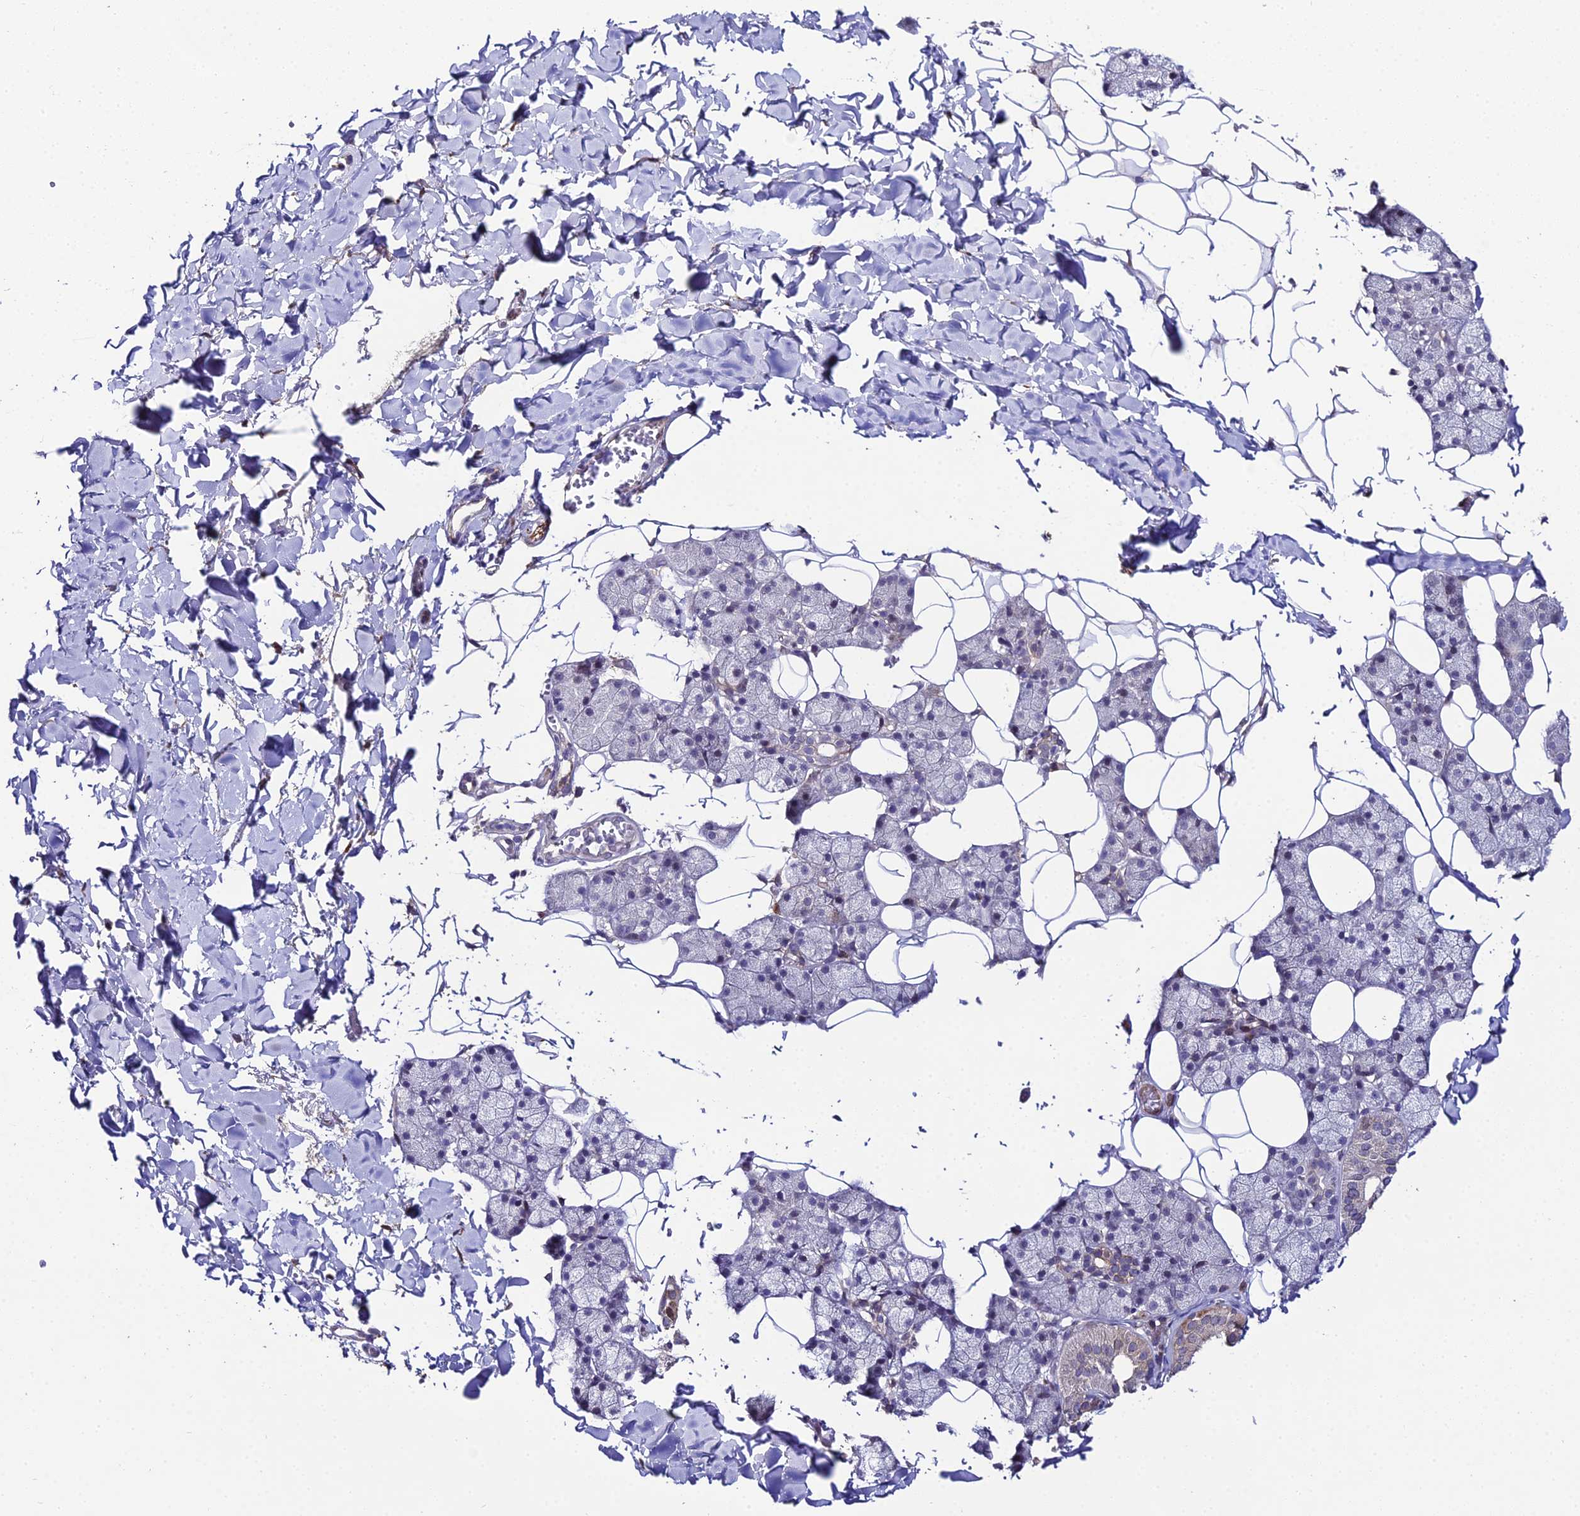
{"staining": {"intensity": "weak", "quantity": "<25%", "location": "nuclear"}, "tissue": "salivary gland", "cell_type": "Glandular cells", "image_type": "normal", "snomed": [{"axis": "morphology", "description": "Normal tissue, NOS"}, {"axis": "topography", "description": "Salivary gland"}], "caption": "Glandular cells are negative for brown protein staining in unremarkable salivary gland. Brightfield microscopy of immunohistochemistry (IHC) stained with DAB (brown) and hematoxylin (blue), captured at high magnification.", "gene": "DDX19A", "patient": {"sex": "female", "age": 33}}